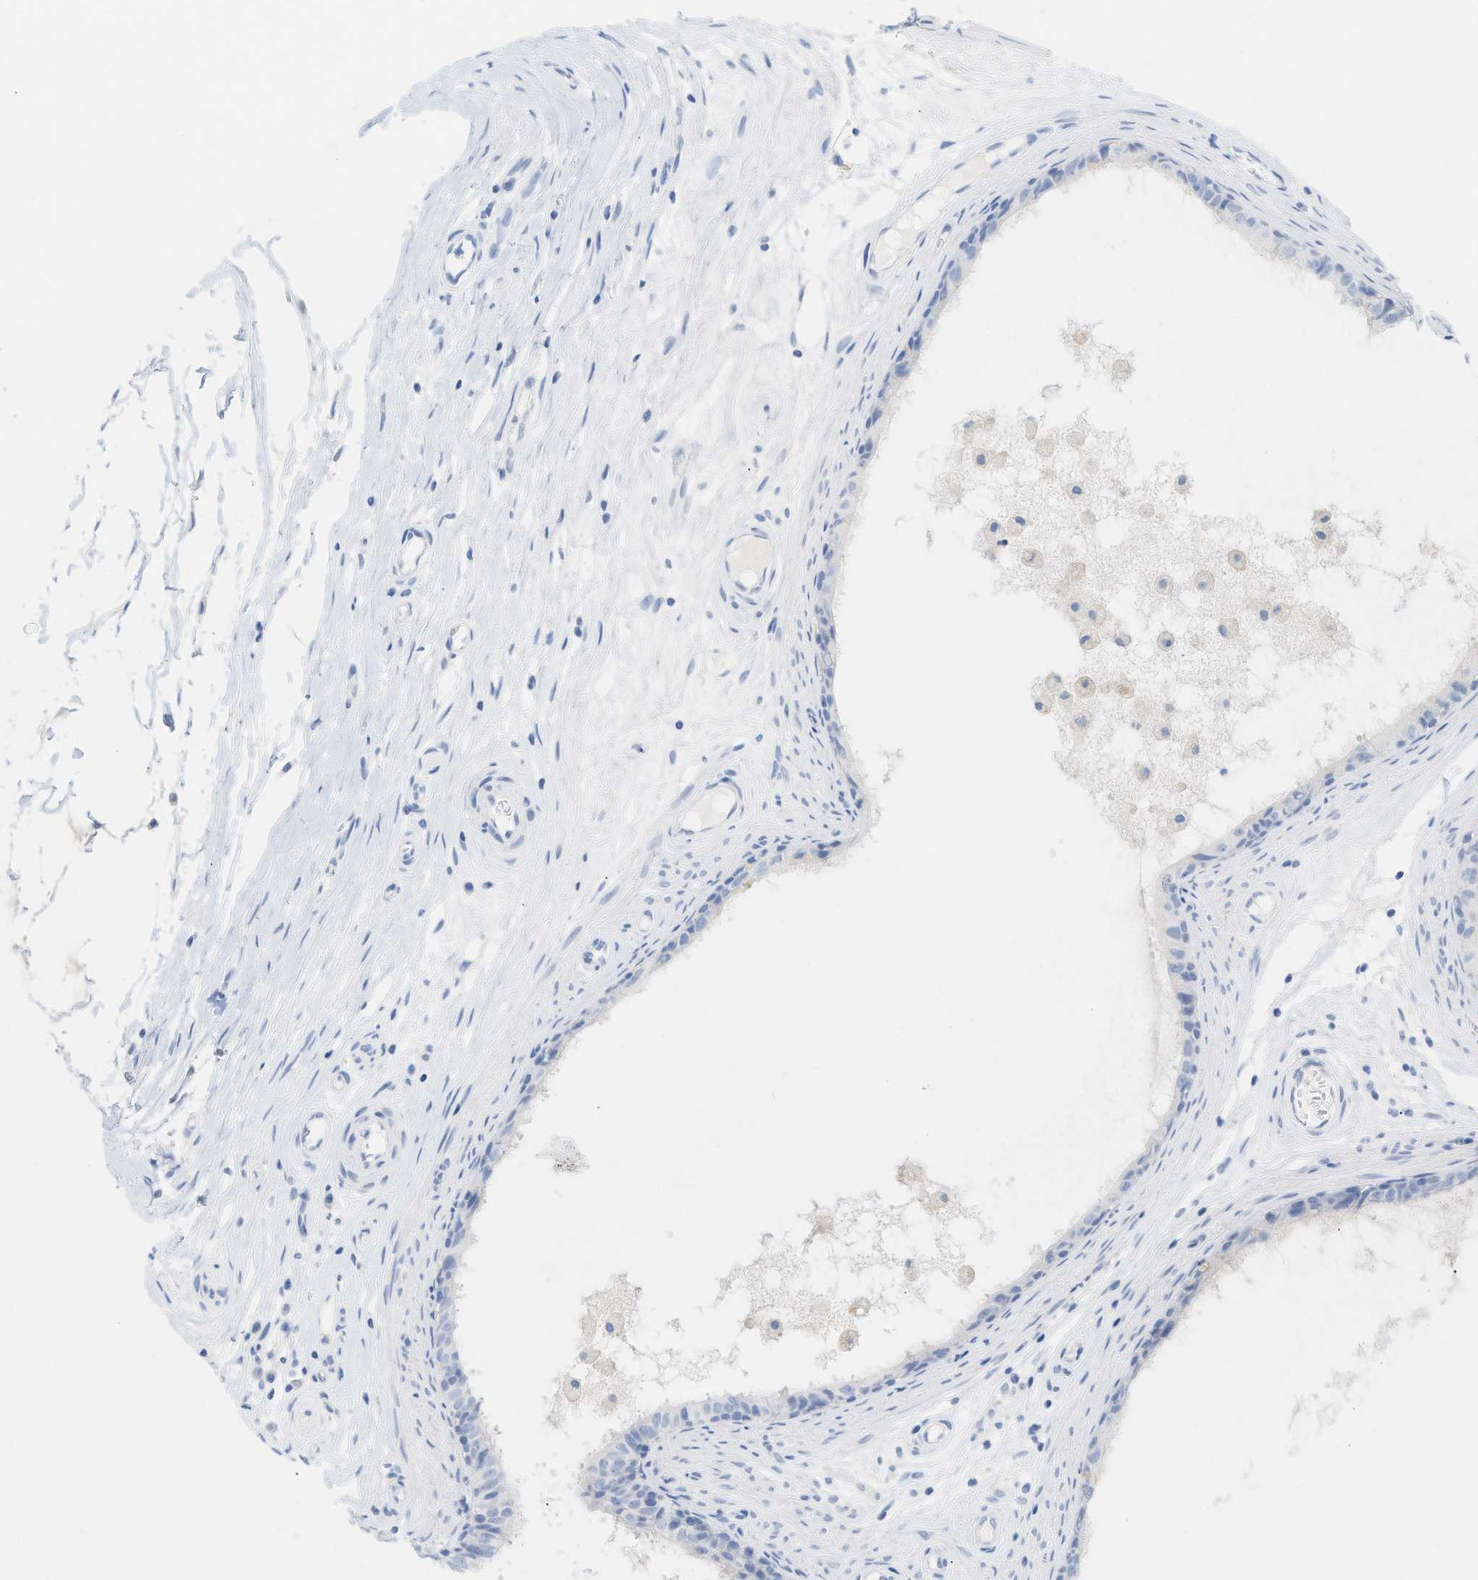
{"staining": {"intensity": "negative", "quantity": "none", "location": "none"}, "tissue": "epididymis", "cell_type": "Glandular cells", "image_type": "normal", "snomed": [{"axis": "morphology", "description": "Normal tissue, NOS"}, {"axis": "morphology", "description": "Inflammation, NOS"}, {"axis": "topography", "description": "Epididymis"}], "caption": "Immunohistochemistry histopathology image of benign epididymis: human epididymis stained with DAB (3,3'-diaminobenzidine) shows no significant protein staining in glandular cells. (DAB (3,3'-diaminobenzidine) IHC visualized using brightfield microscopy, high magnification).", "gene": "PAPPA", "patient": {"sex": "male", "age": 85}}